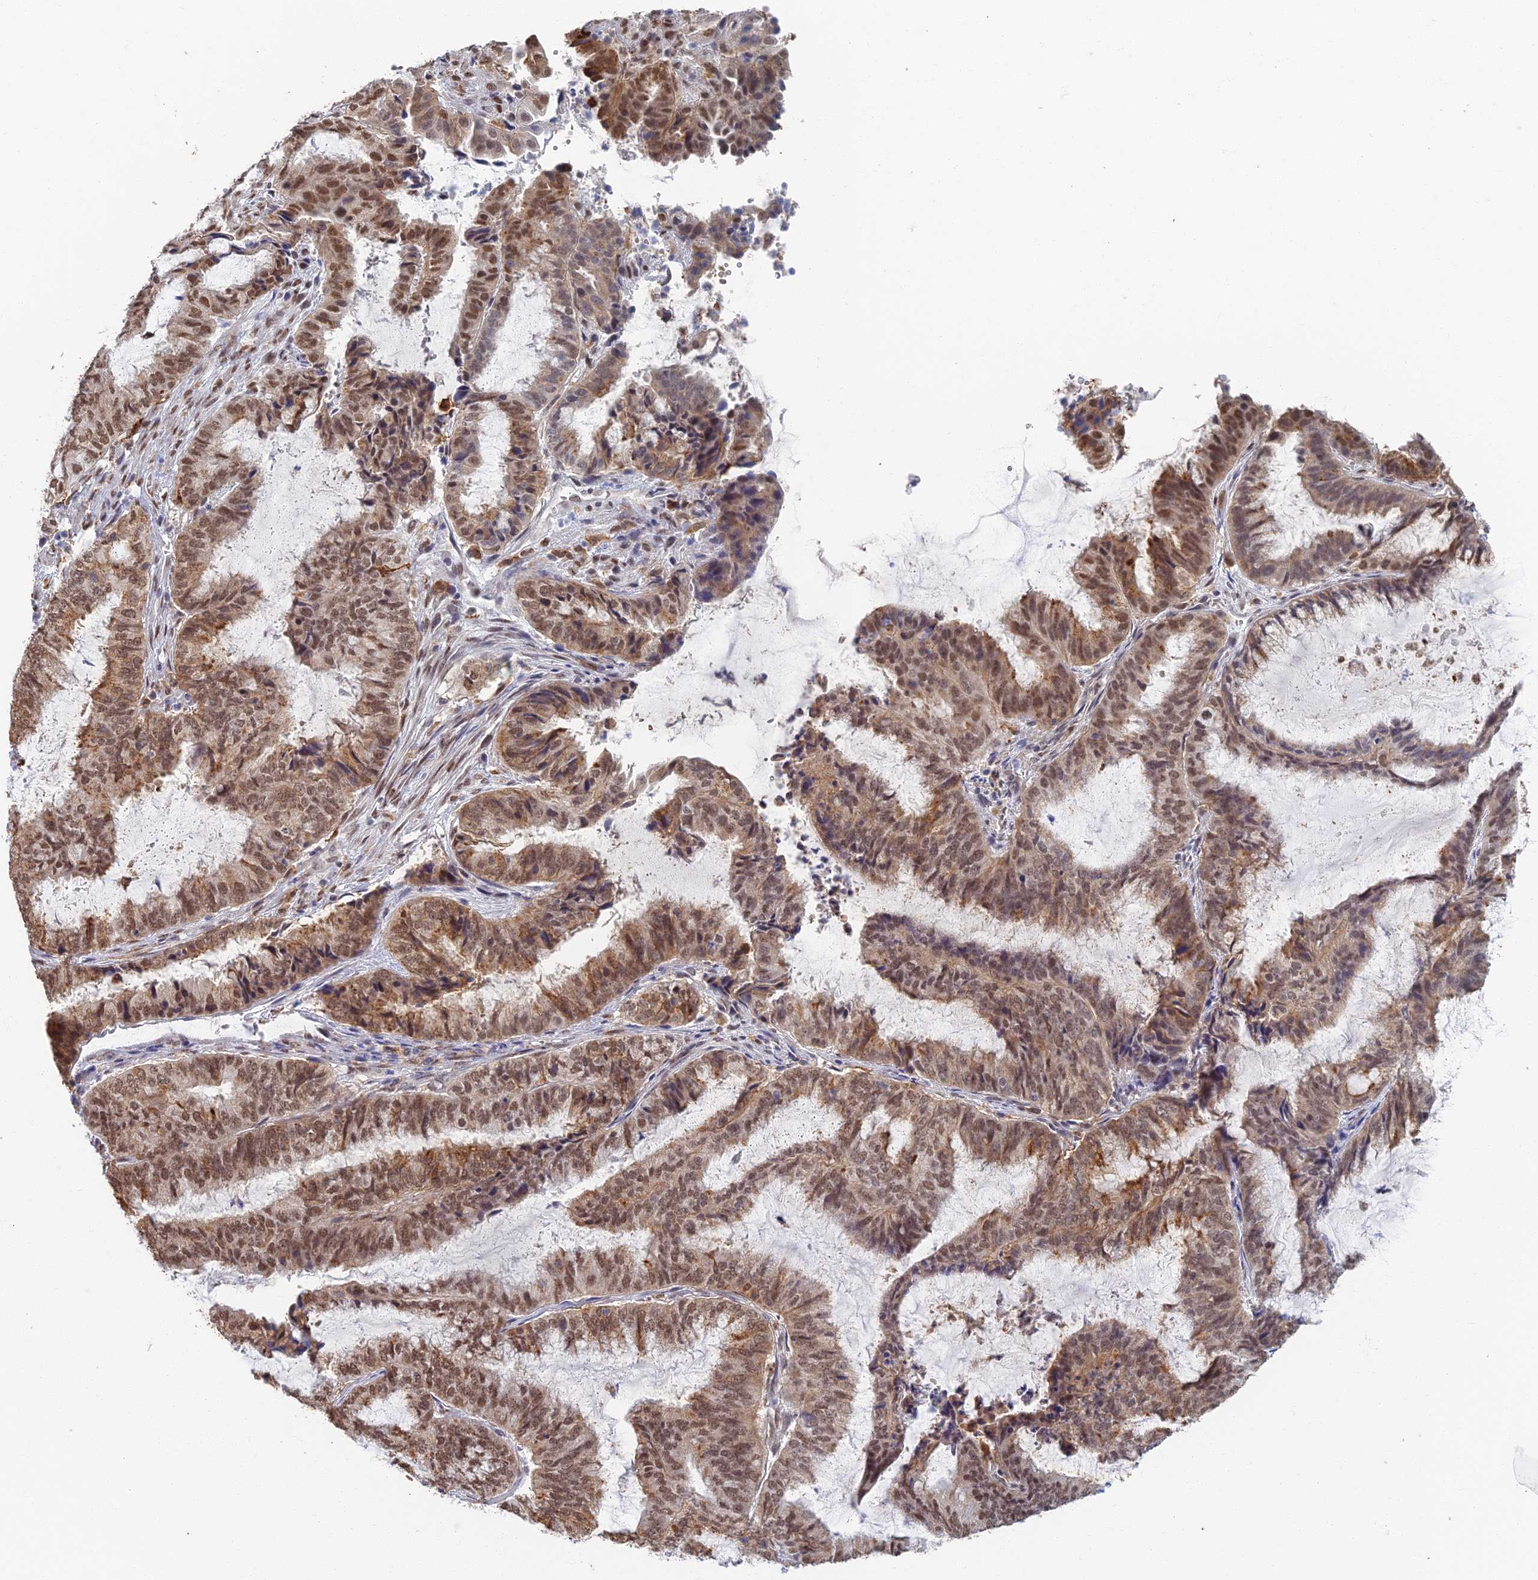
{"staining": {"intensity": "moderate", "quantity": ">75%", "location": "cytoplasmic/membranous,nuclear"}, "tissue": "endometrial cancer", "cell_type": "Tumor cells", "image_type": "cancer", "snomed": [{"axis": "morphology", "description": "Adenocarcinoma, NOS"}, {"axis": "topography", "description": "Endometrium"}], "caption": "Immunohistochemical staining of adenocarcinoma (endometrial) demonstrates medium levels of moderate cytoplasmic/membranous and nuclear staining in approximately >75% of tumor cells.", "gene": "GPATCH1", "patient": {"sex": "female", "age": 51}}